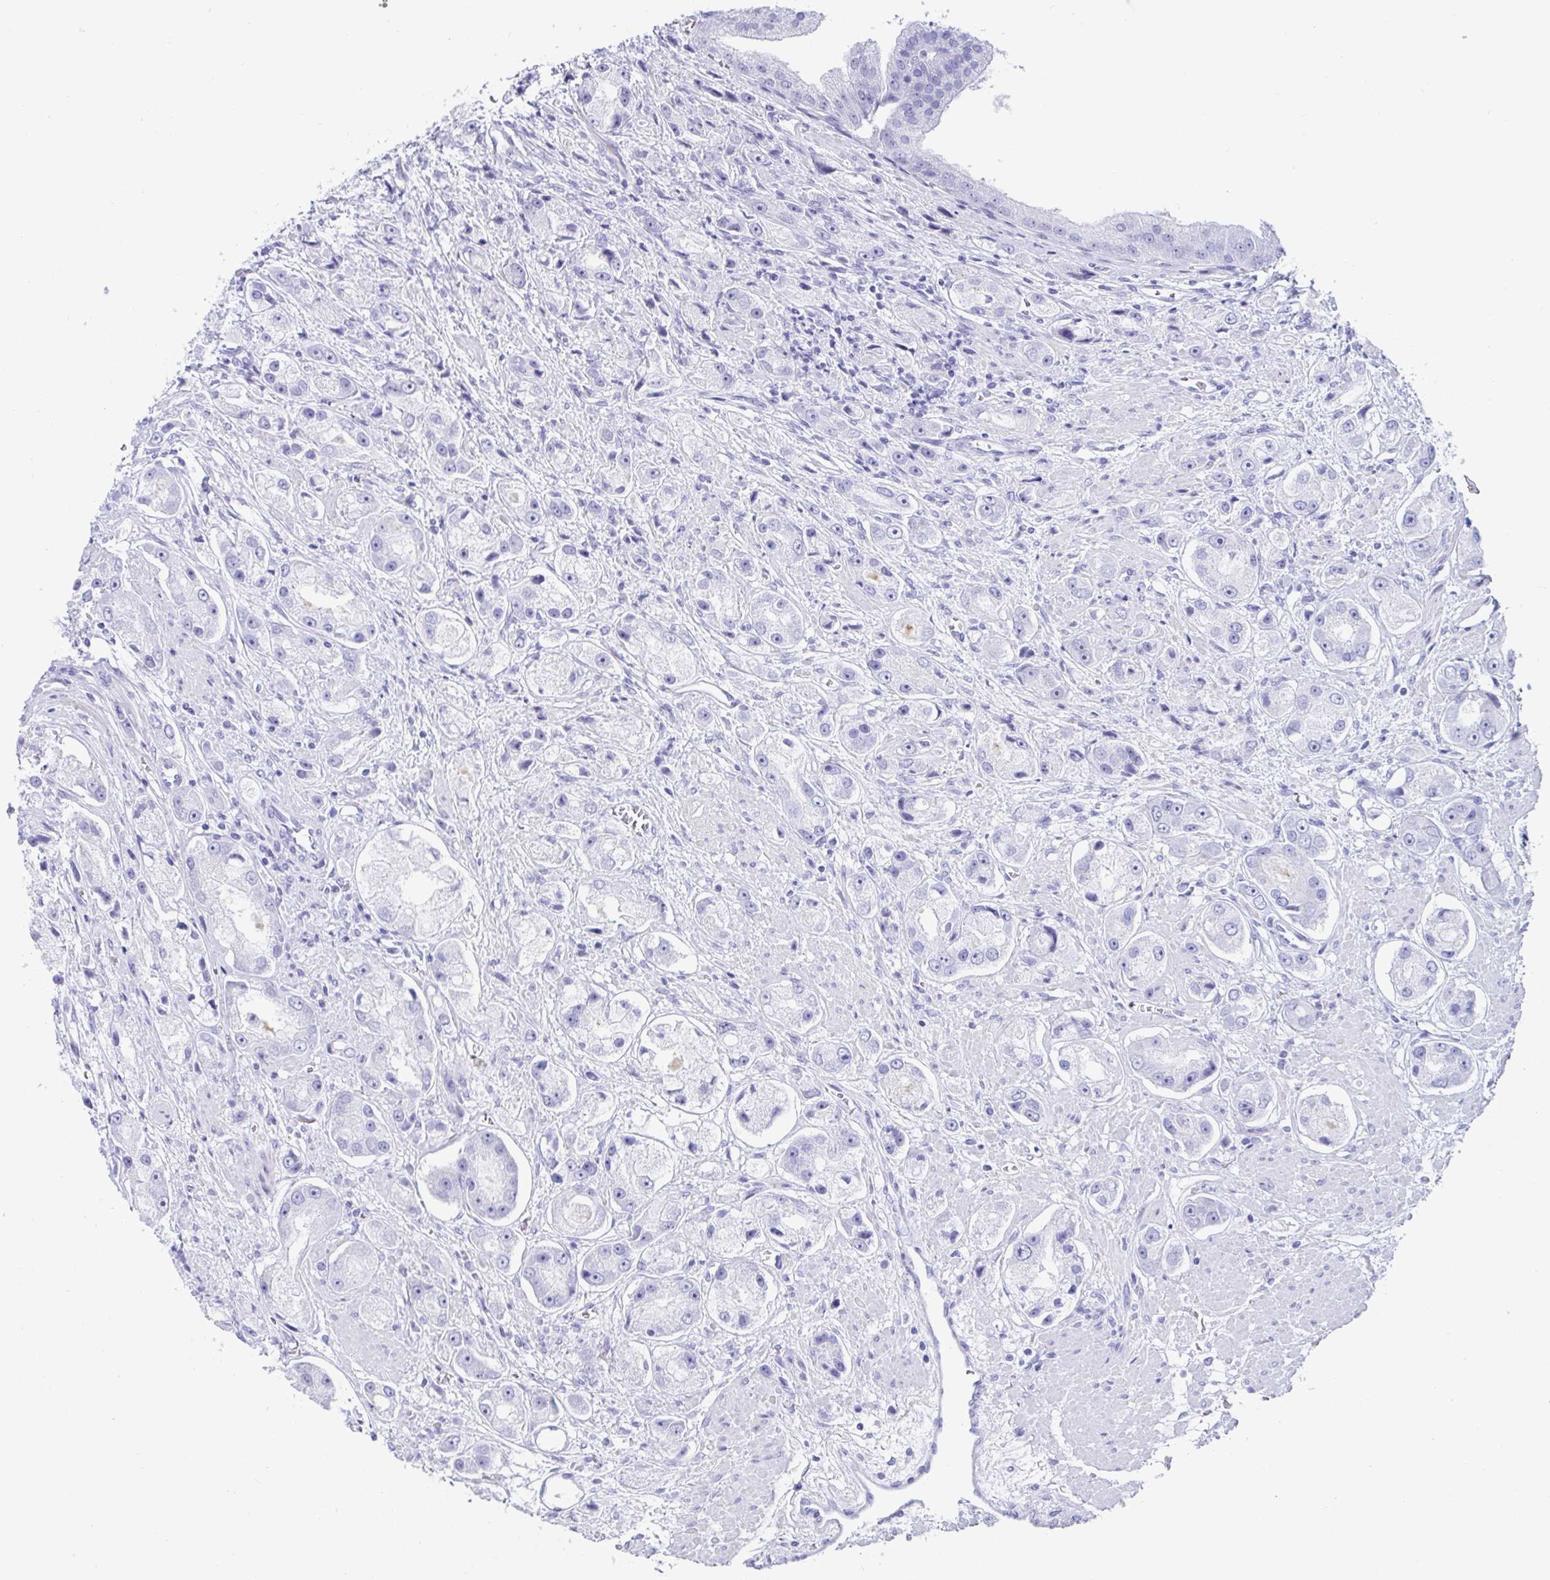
{"staining": {"intensity": "negative", "quantity": "none", "location": "none"}, "tissue": "prostate cancer", "cell_type": "Tumor cells", "image_type": "cancer", "snomed": [{"axis": "morphology", "description": "Adenocarcinoma, High grade"}, {"axis": "topography", "description": "Prostate"}], "caption": "Tumor cells show no significant protein positivity in adenocarcinoma (high-grade) (prostate).", "gene": "GKN2", "patient": {"sex": "male", "age": 67}}